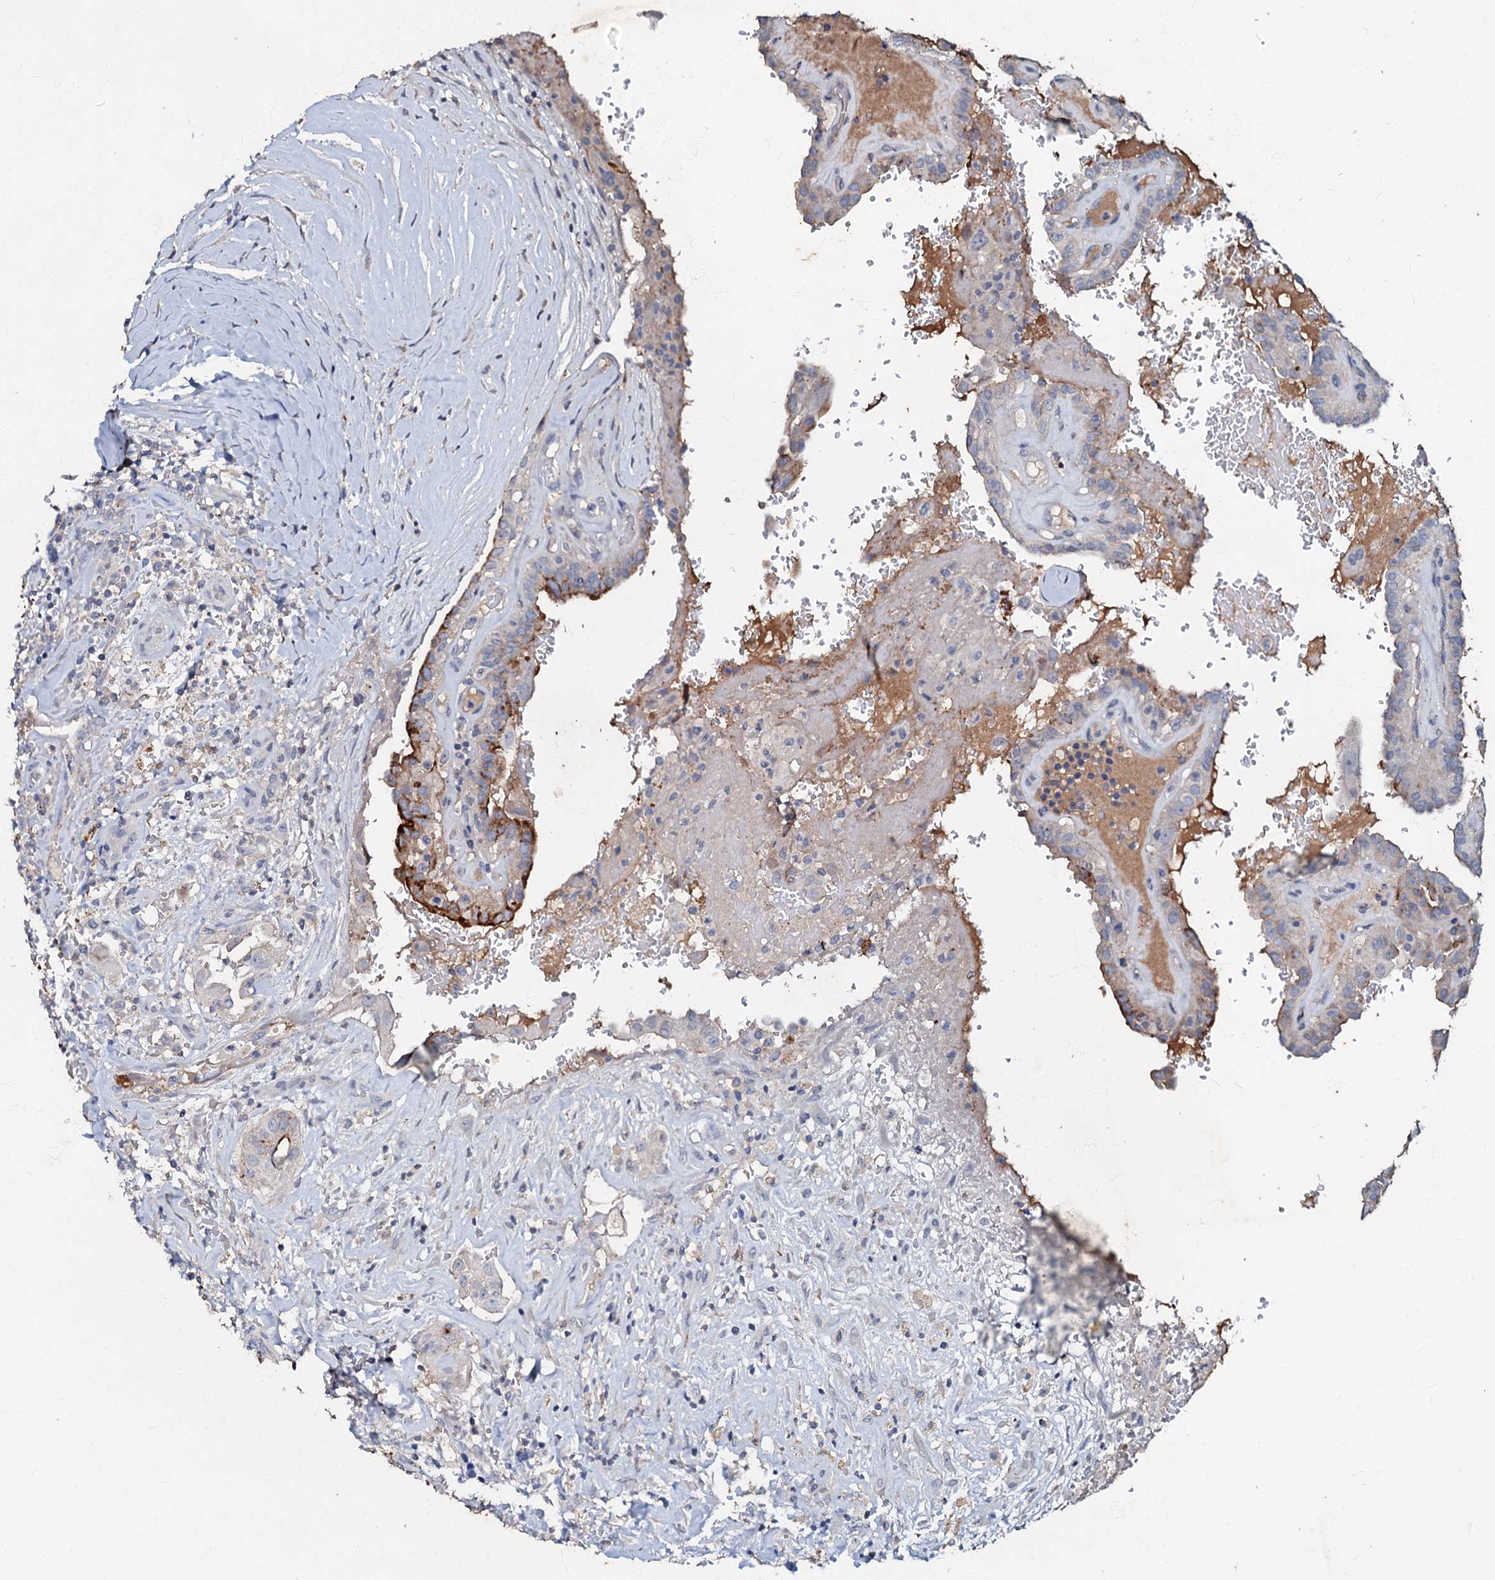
{"staining": {"intensity": "moderate", "quantity": "<25%", "location": "cytoplasmic/membranous"}, "tissue": "thyroid cancer", "cell_type": "Tumor cells", "image_type": "cancer", "snomed": [{"axis": "morphology", "description": "Papillary adenocarcinoma, NOS"}, {"axis": "topography", "description": "Thyroid gland"}], "caption": "Moderate cytoplasmic/membranous positivity is seen in about <25% of tumor cells in papillary adenocarcinoma (thyroid).", "gene": "MANSC4", "patient": {"sex": "male", "age": 77}}